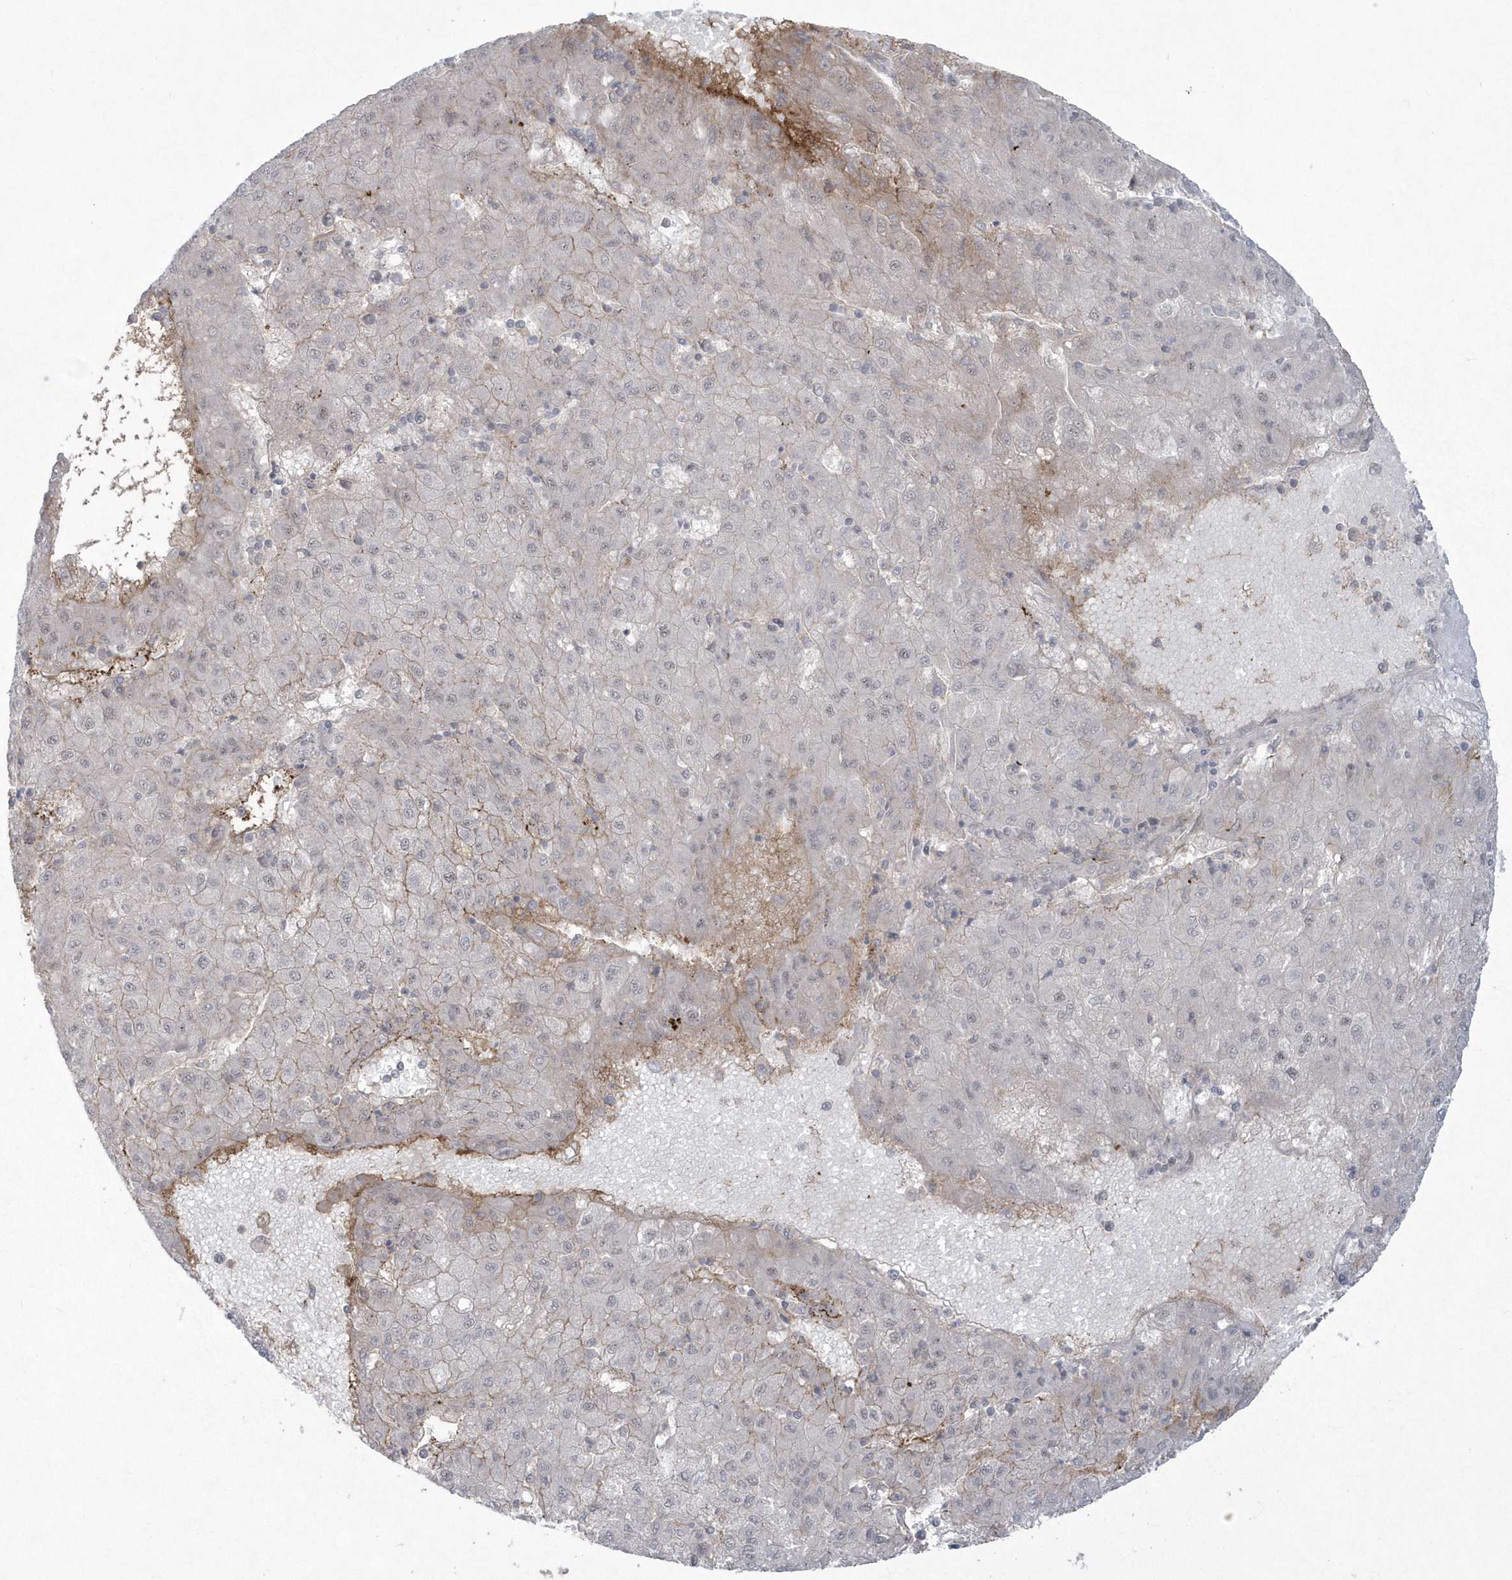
{"staining": {"intensity": "weak", "quantity": "<25%", "location": "cytoplasmic/membranous"}, "tissue": "liver cancer", "cell_type": "Tumor cells", "image_type": "cancer", "snomed": [{"axis": "morphology", "description": "Carcinoma, Hepatocellular, NOS"}, {"axis": "topography", "description": "Liver"}], "caption": "A high-resolution image shows immunohistochemistry staining of hepatocellular carcinoma (liver), which exhibits no significant expression in tumor cells. (DAB (3,3'-diaminobenzidine) IHC with hematoxylin counter stain).", "gene": "KDM6B", "patient": {"sex": "male", "age": 72}}